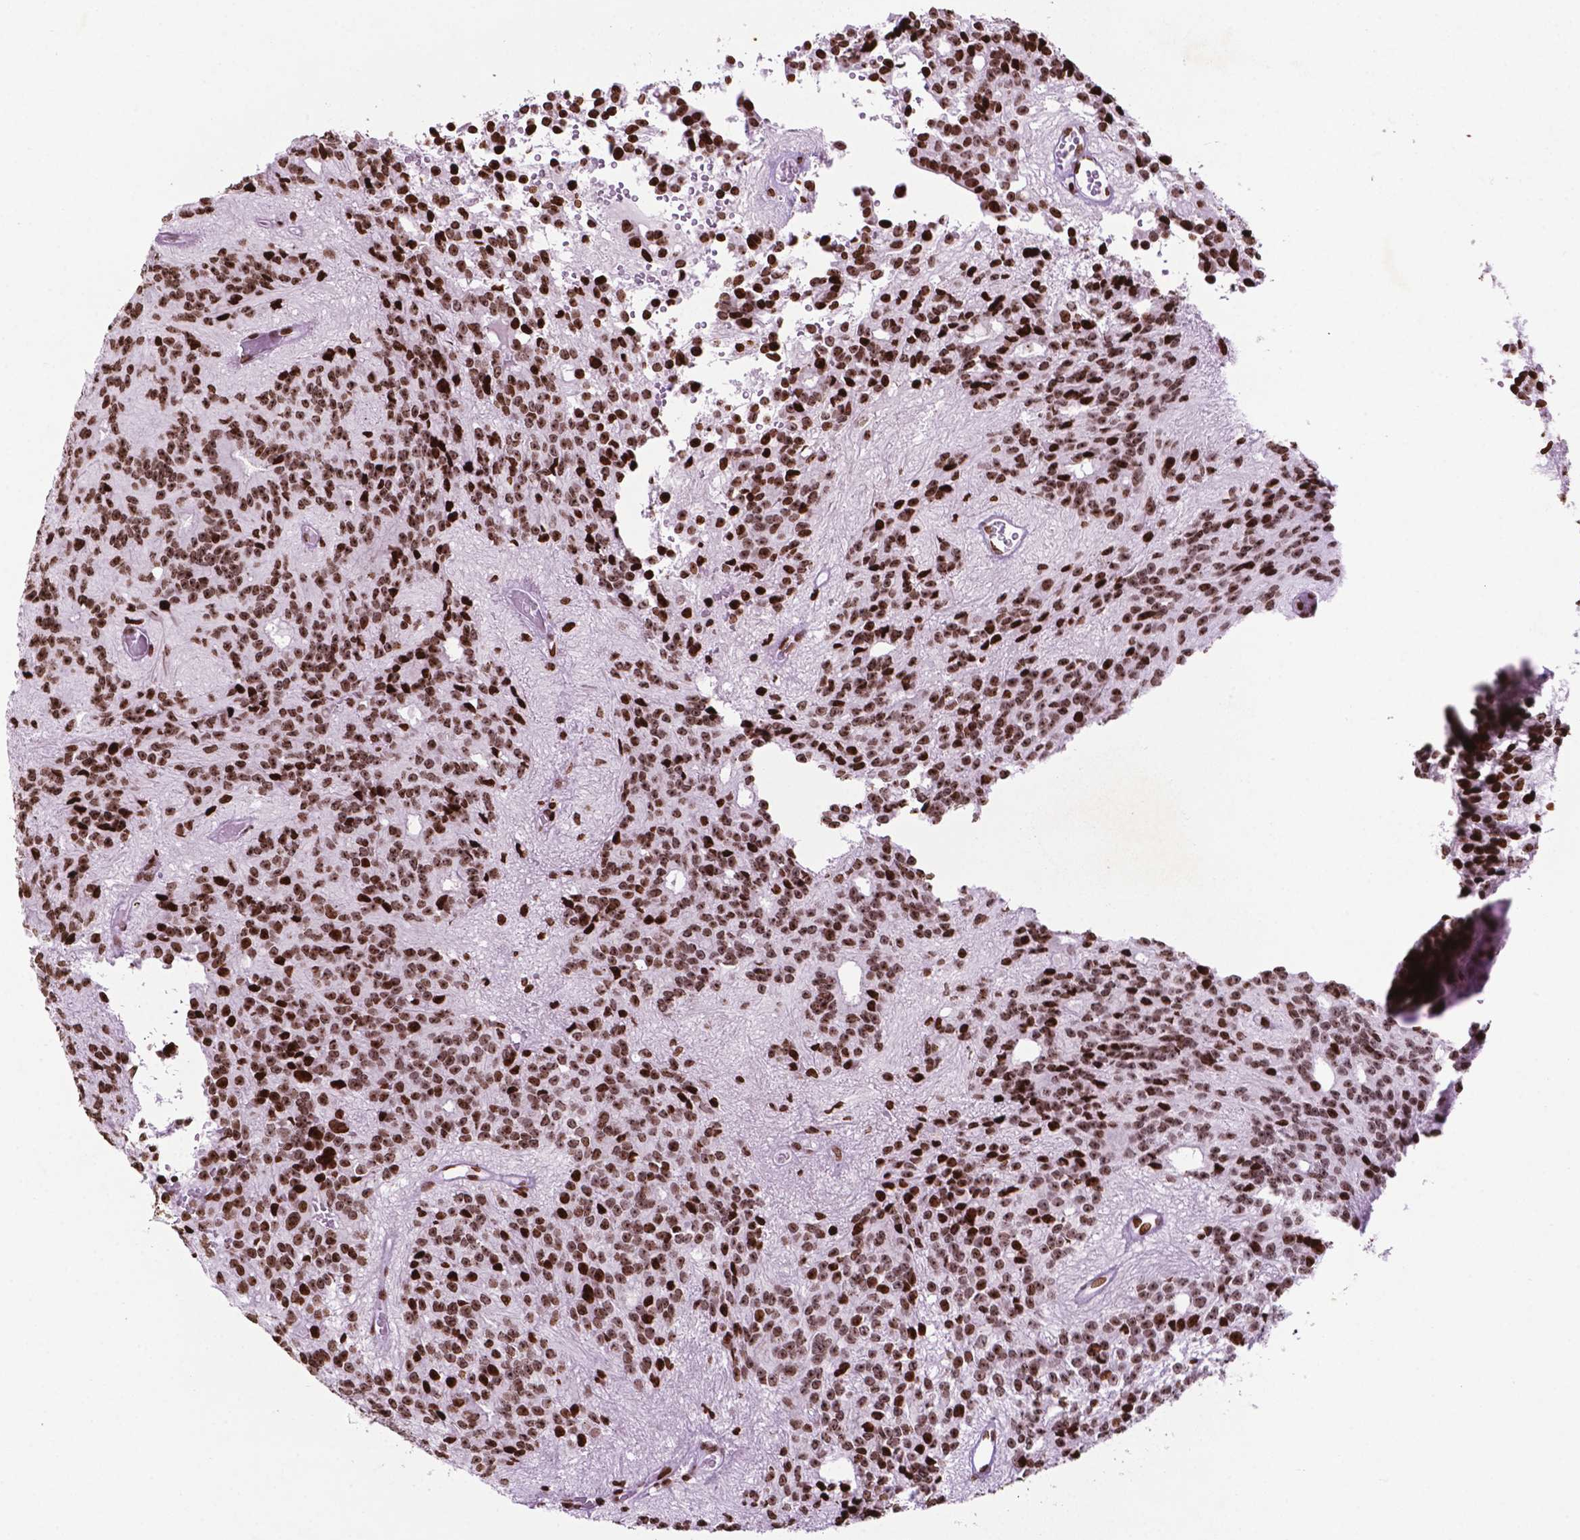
{"staining": {"intensity": "strong", "quantity": ">75%", "location": "nuclear"}, "tissue": "glioma", "cell_type": "Tumor cells", "image_type": "cancer", "snomed": [{"axis": "morphology", "description": "Glioma, malignant, Low grade"}, {"axis": "topography", "description": "Brain"}], "caption": "Protein analysis of glioma tissue demonstrates strong nuclear expression in about >75% of tumor cells. The protein is stained brown, and the nuclei are stained in blue (DAB IHC with brightfield microscopy, high magnification).", "gene": "TMEM250", "patient": {"sex": "male", "age": 31}}